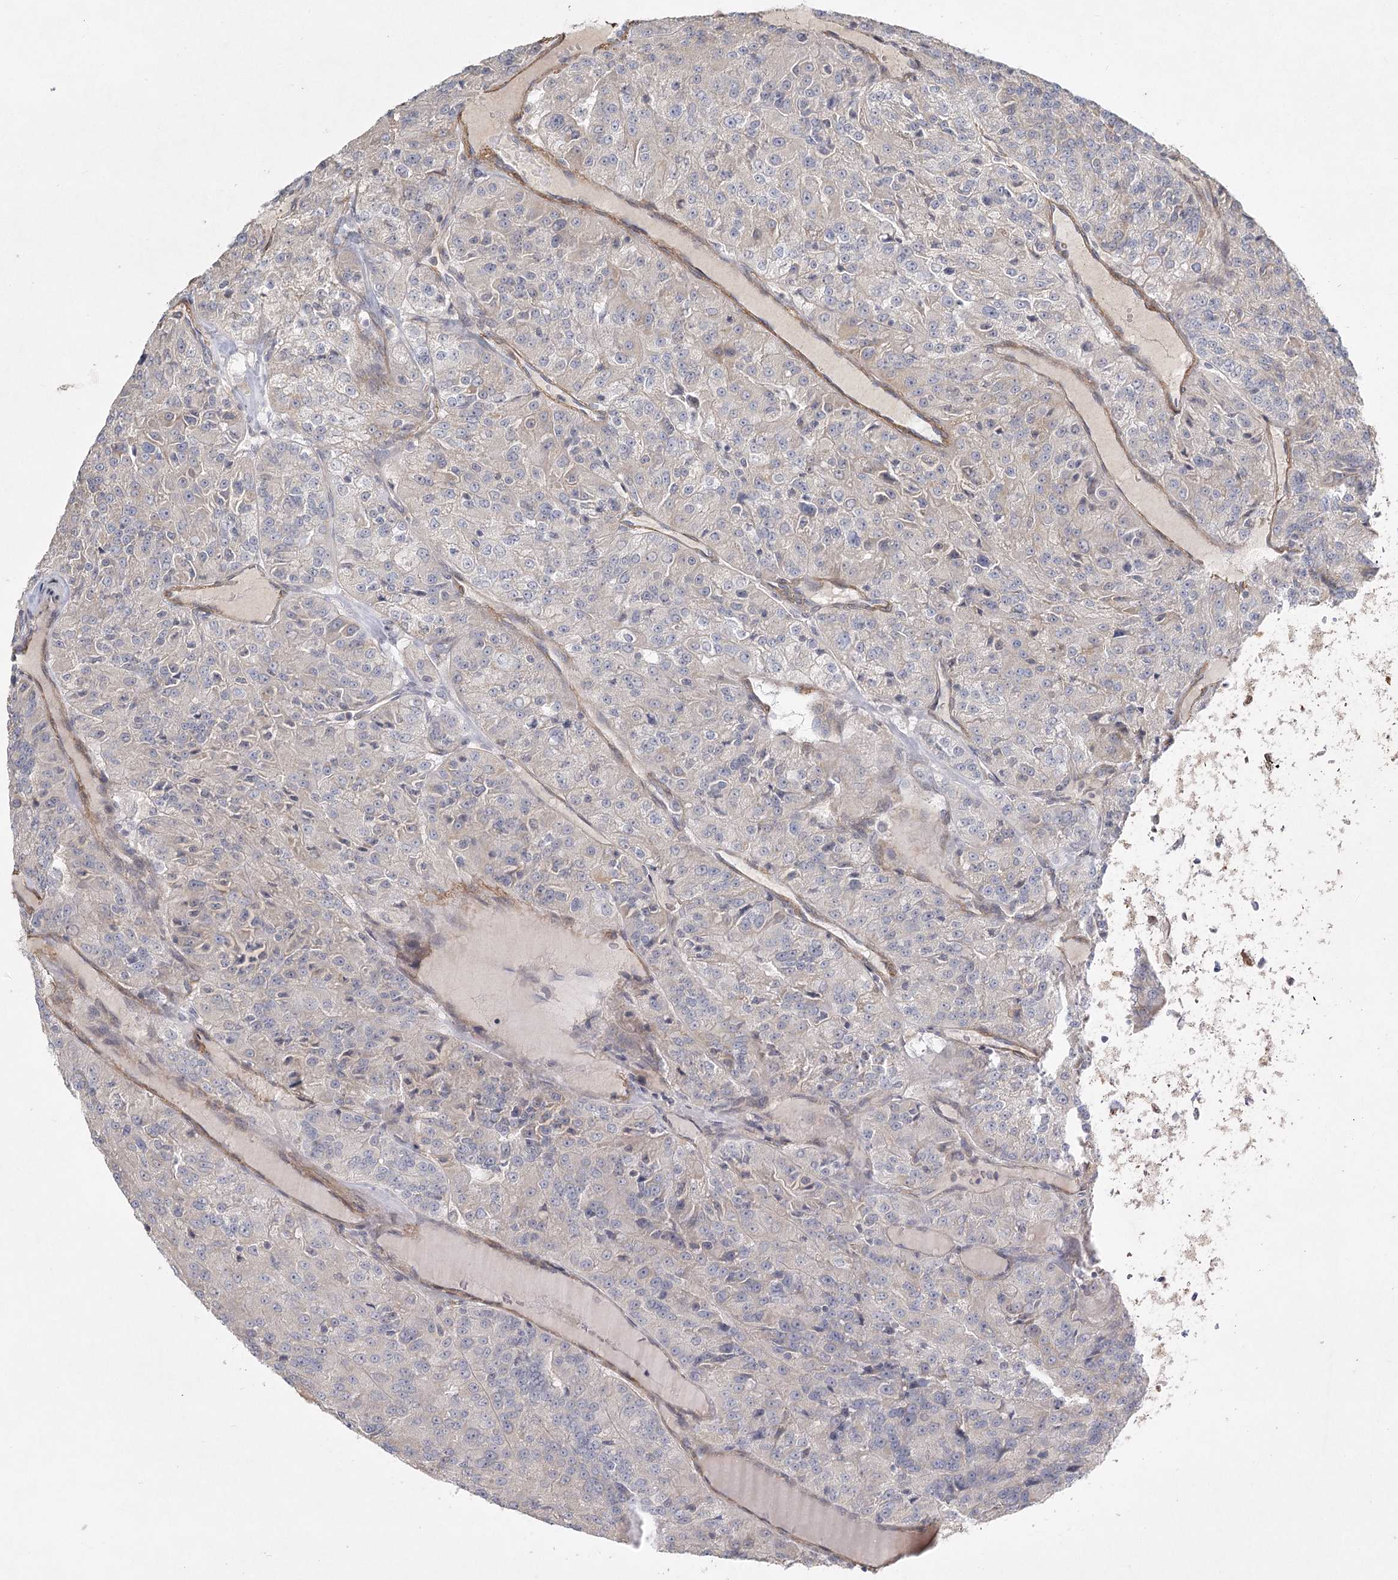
{"staining": {"intensity": "negative", "quantity": "none", "location": "none"}, "tissue": "renal cancer", "cell_type": "Tumor cells", "image_type": "cancer", "snomed": [{"axis": "morphology", "description": "Adenocarcinoma, NOS"}, {"axis": "topography", "description": "Kidney"}], "caption": "This is an IHC photomicrograph of adenocarcinoma (renal). There is no staining in tumor cells.", "gene": "INPP4B", "patient": {"sex": "female", "age": 63}}